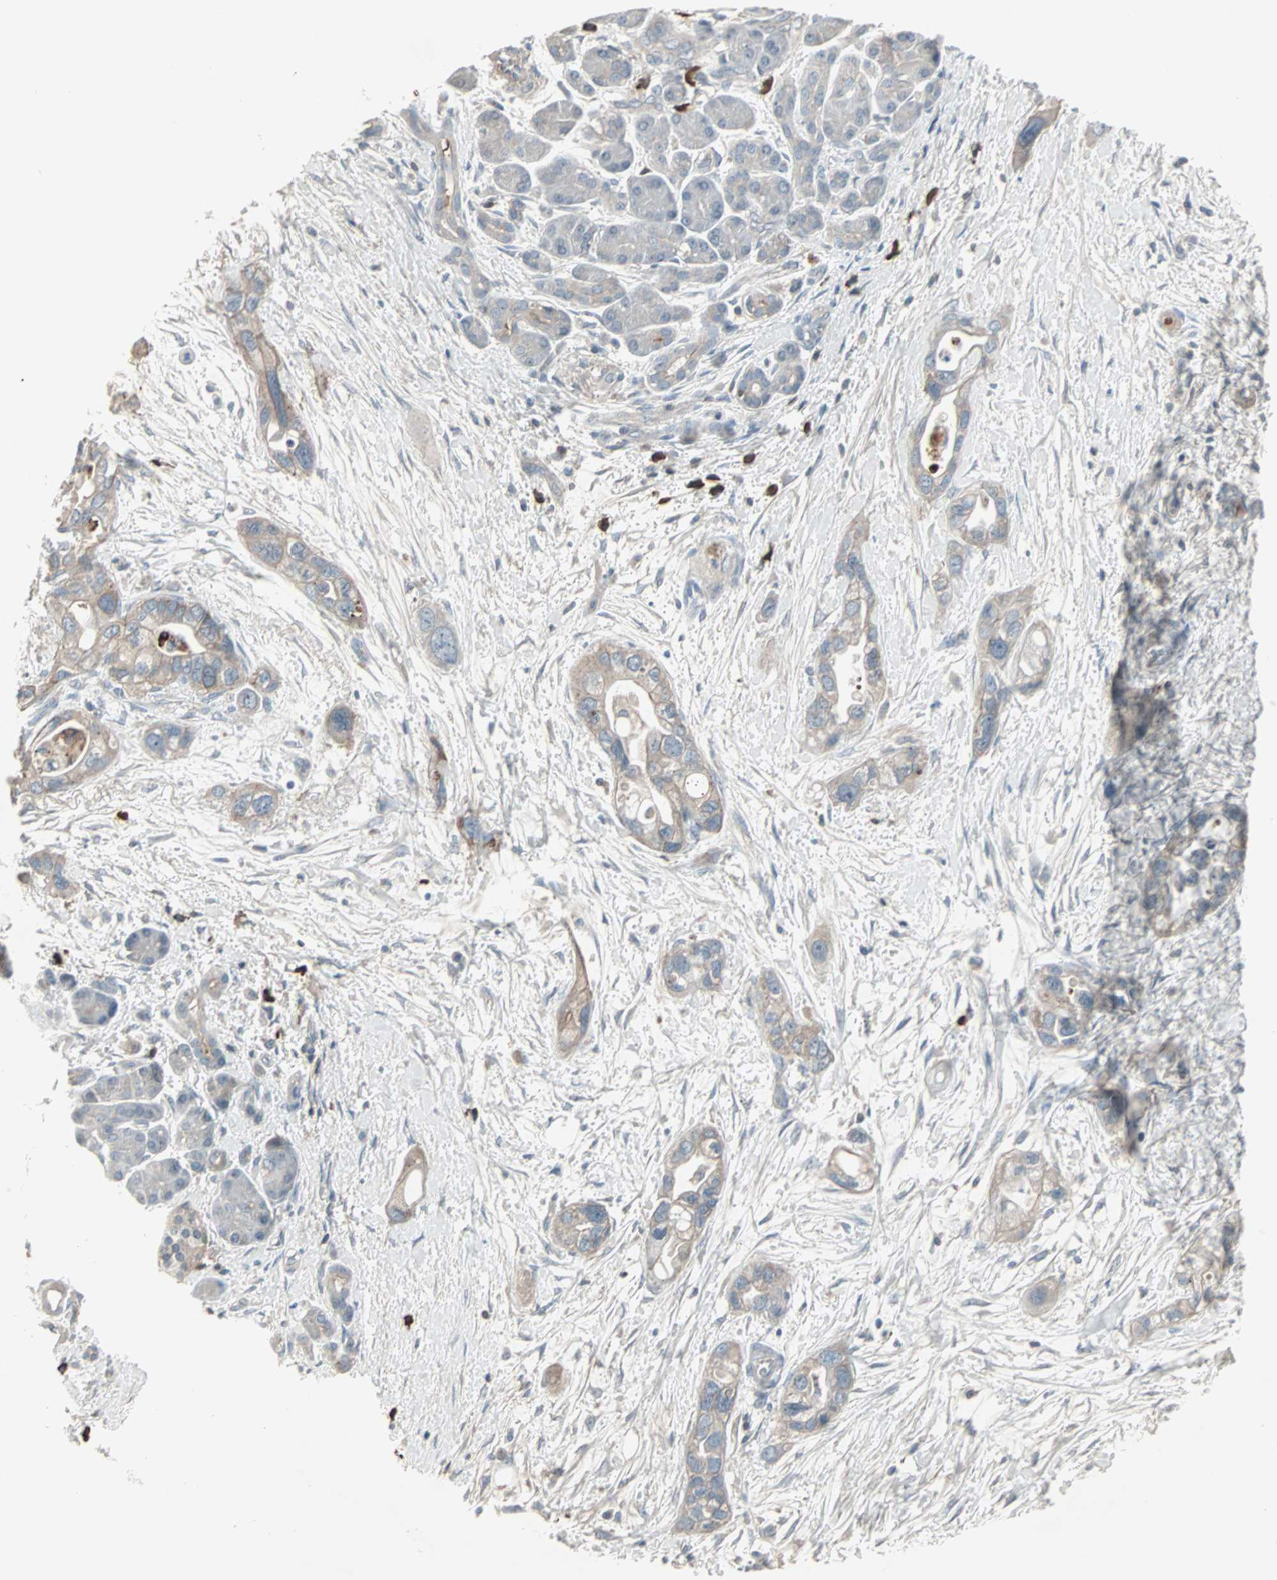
{"staining": {"intensity": "weak", "quantity": "25%-75%", "location": "cytoplasmic/membranous"}, "tissue": "pancreatic cancer", "cell_type": "Tumor cells", "image_type": "cancer", "snomed": [{"axis": "morphology", "description": "Adenocarcinoma, NOS"}, {"axis": "topography", "description": "Pancreas"}], "caption": "An image of pancreatic adenocarcinoma stained for a protein demonstrates weak cytoplasmic/membranous brown staining in tumor cells.", "gene": "ZSCAN32", "patient": {"sex": "female", "age": 77}}